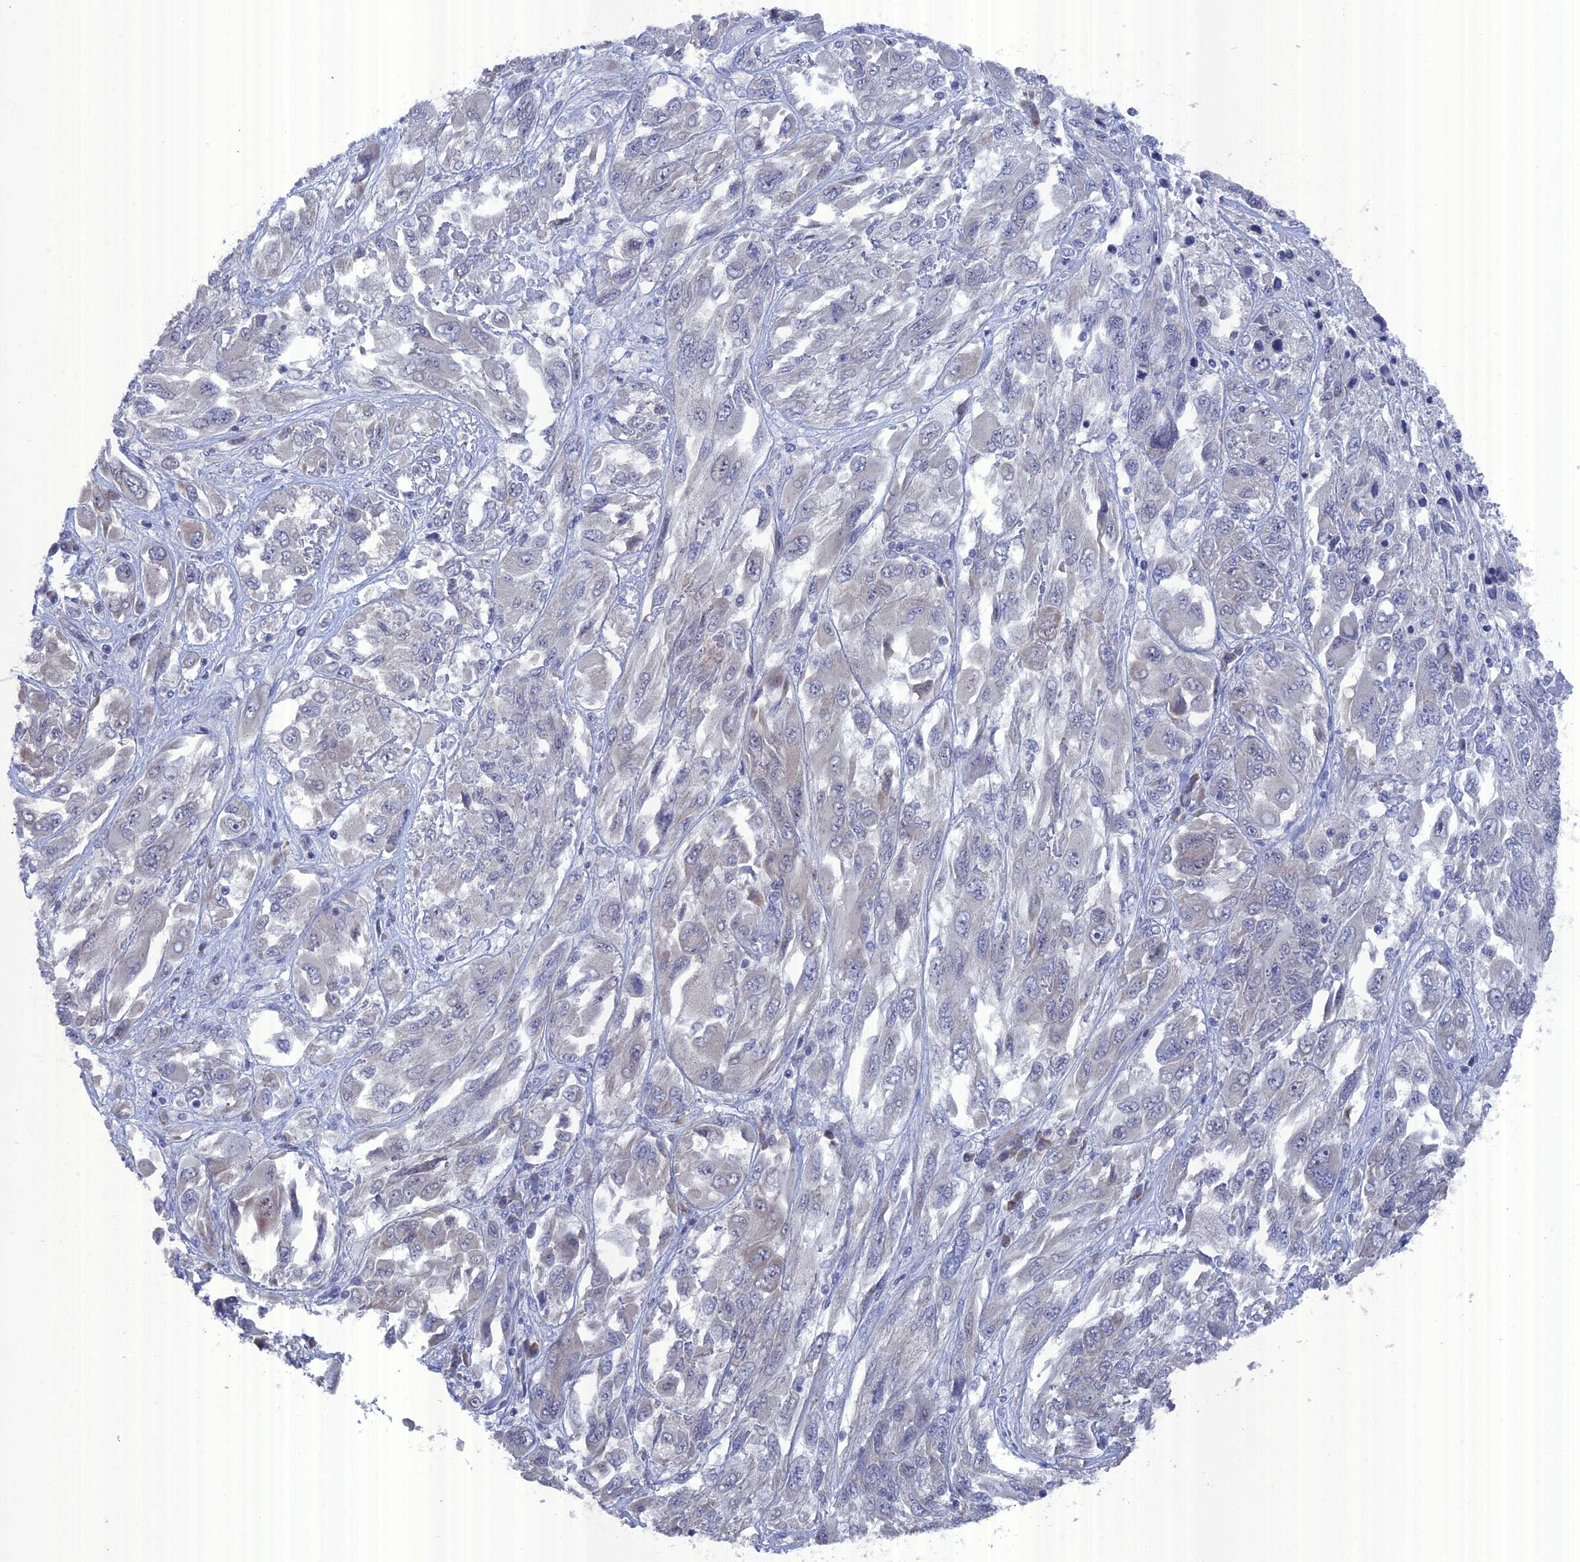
{"staining": {"intensity": "negative", "quantity": "none", "location": "none"}, "tissue": "melanoma", "cell_type": "Tumor cells", "image_type": "cancer", "snomed": [{"axis": "morphology", "description": "Malignant melanoma, NOS"}, {"axis": "topography", "description": "Skin"}], "caption": "Photomicrograph shows no significant protein expression in tumor cells of malignant melanoma.", "gene": "TMEM161A", "patient": {"sex": "female", "age": 91}}